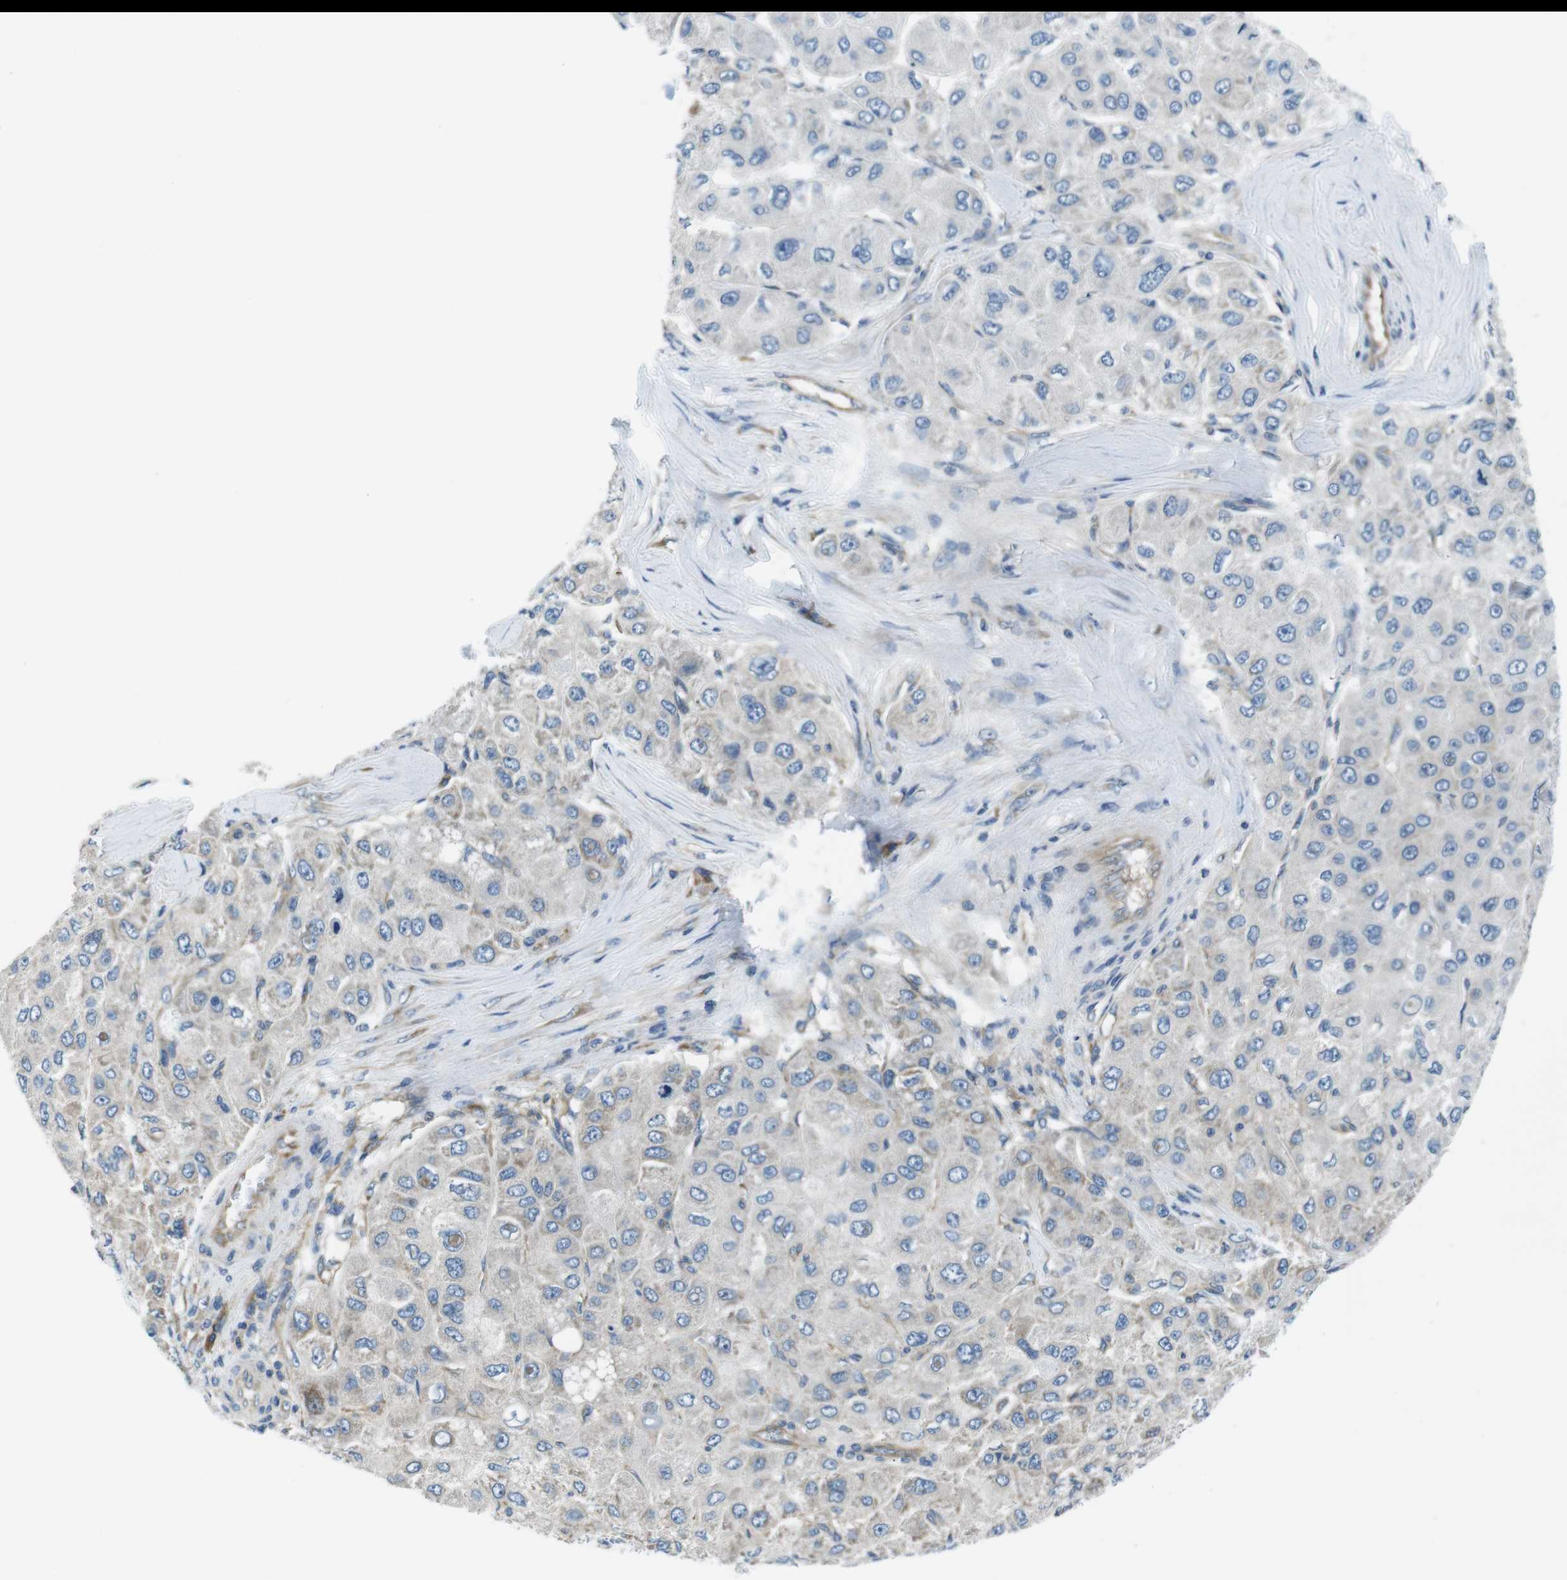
{"staining": {"intensity": "moderate", "quantity": "25%-75%", "location": "cytoplasmic/membranous"}, "tissue": "liver cancer", "cell_type": "Tumor cells", "image_type": "cancer", "snomed": [{"axis": "morphology", "description": "Carcinoma, Hepatocellular, NOS"}, {"axis": "topography", "description": "Liver"}], "caption": "Approximately 25%-75% of tumor cells in human liver hepatocellular carcinoma reveal moderate cytoplasmic/membranous protein staining as visualized by brown immunohistochemical staining.", "gene": "EIF2B5", "patient": {"sex": "male", "age": 80}}